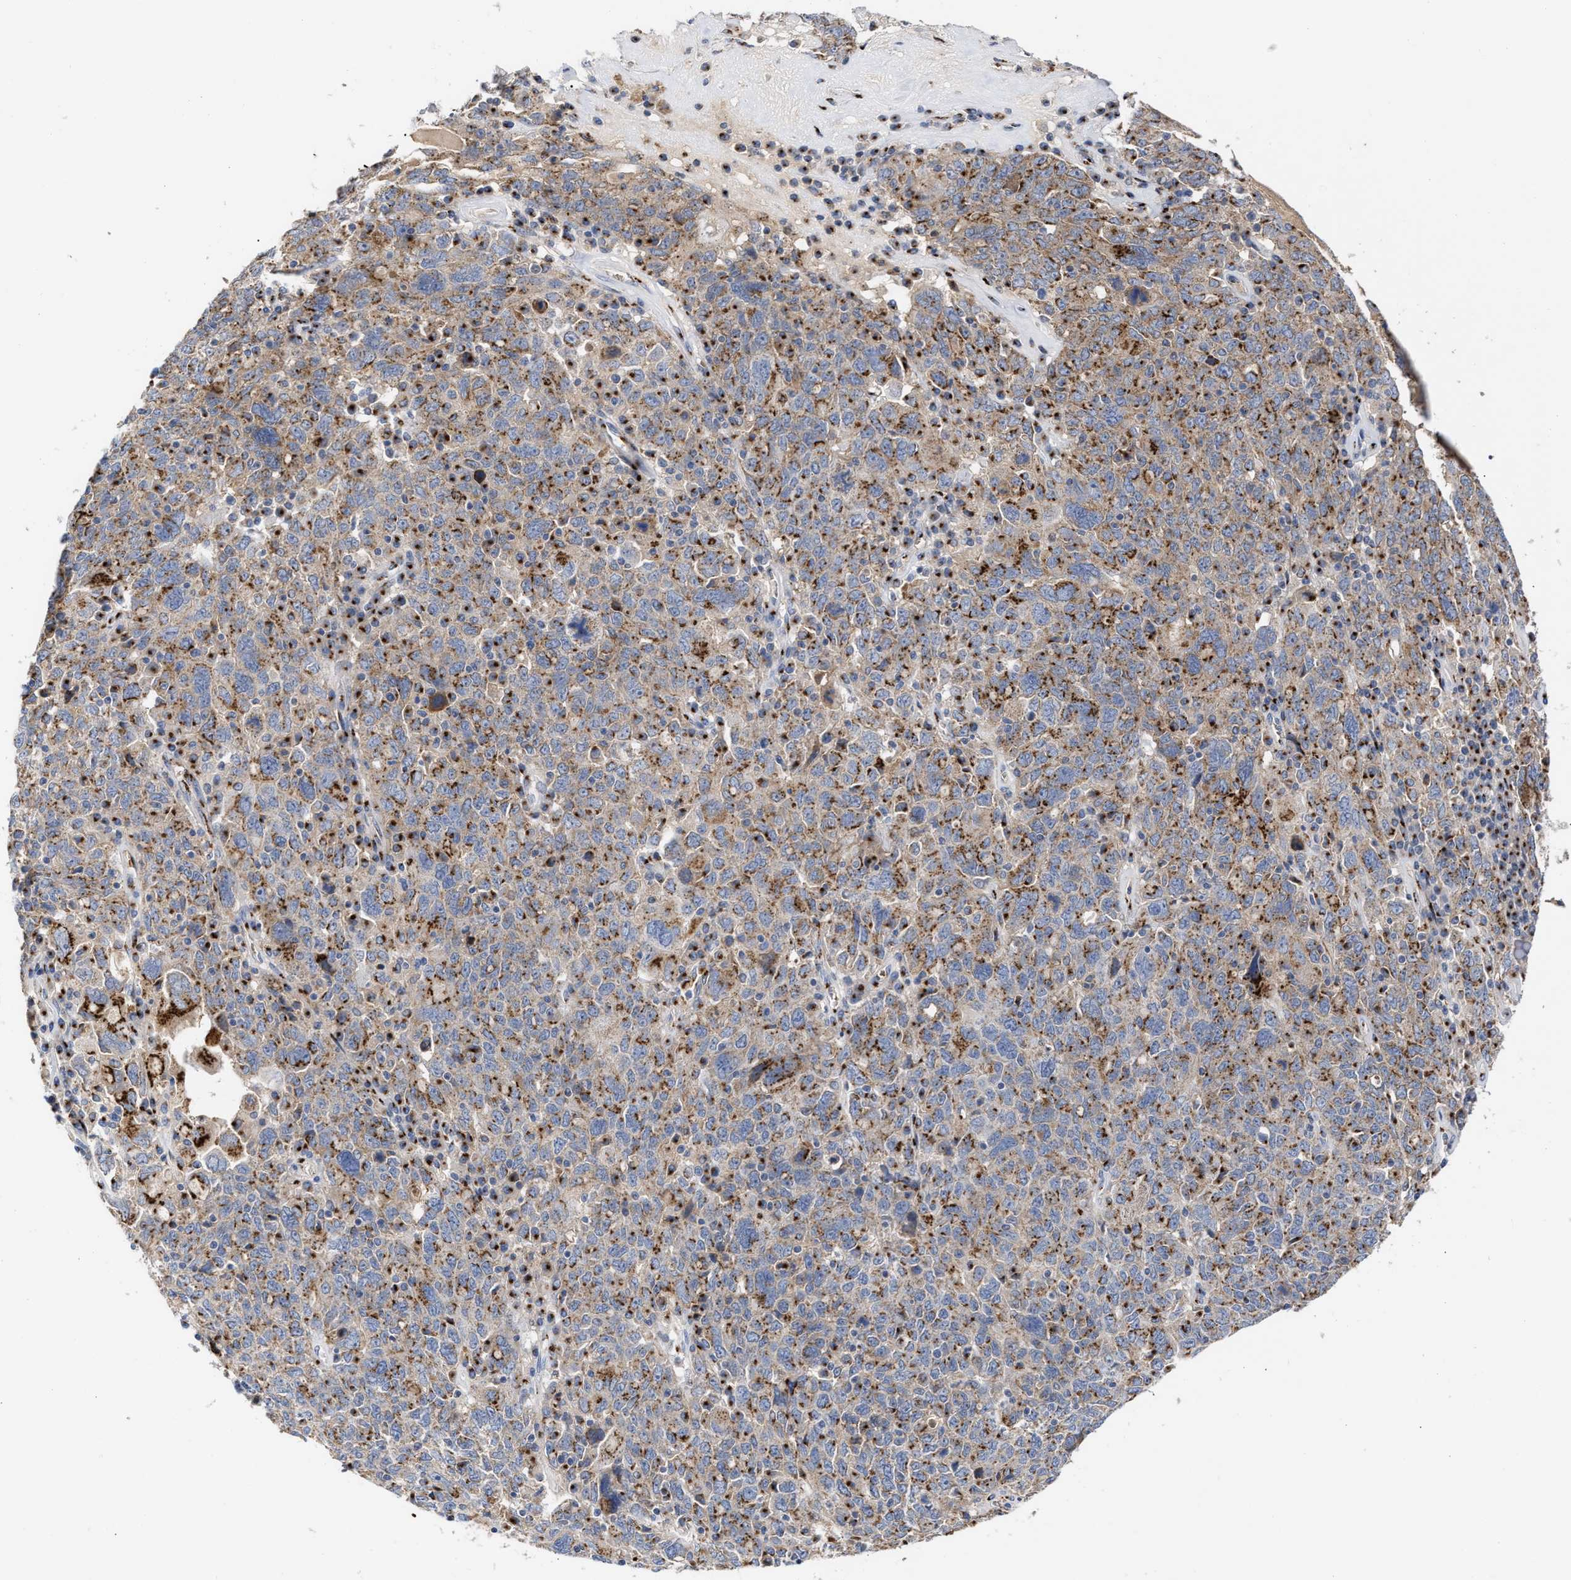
{"staining": {"intensity": "strong", "quantity": ">75%", "location": "cytoplasmic/membranous"}, "tissue": "ovarian cancer", "cell_type": "Tumor cells", "image_type": "cancer", "snomed": [{"axis": "morphology", "description": "Carcinoma, endometroid"}, {"axis": "topography", "description": "Ovary"}], "caption": "IHC image of neoplastic tissue: endometroid carcinoma (ovarian) stained using IHC displays high levels of strong protein expression localized specifically in the cytoplasmic/membranous of tumor cells, appearing as a cytoplasmic/membranous brown color.", "gene": "CCL2", "patient": {"sex": "female", "age": 62}}